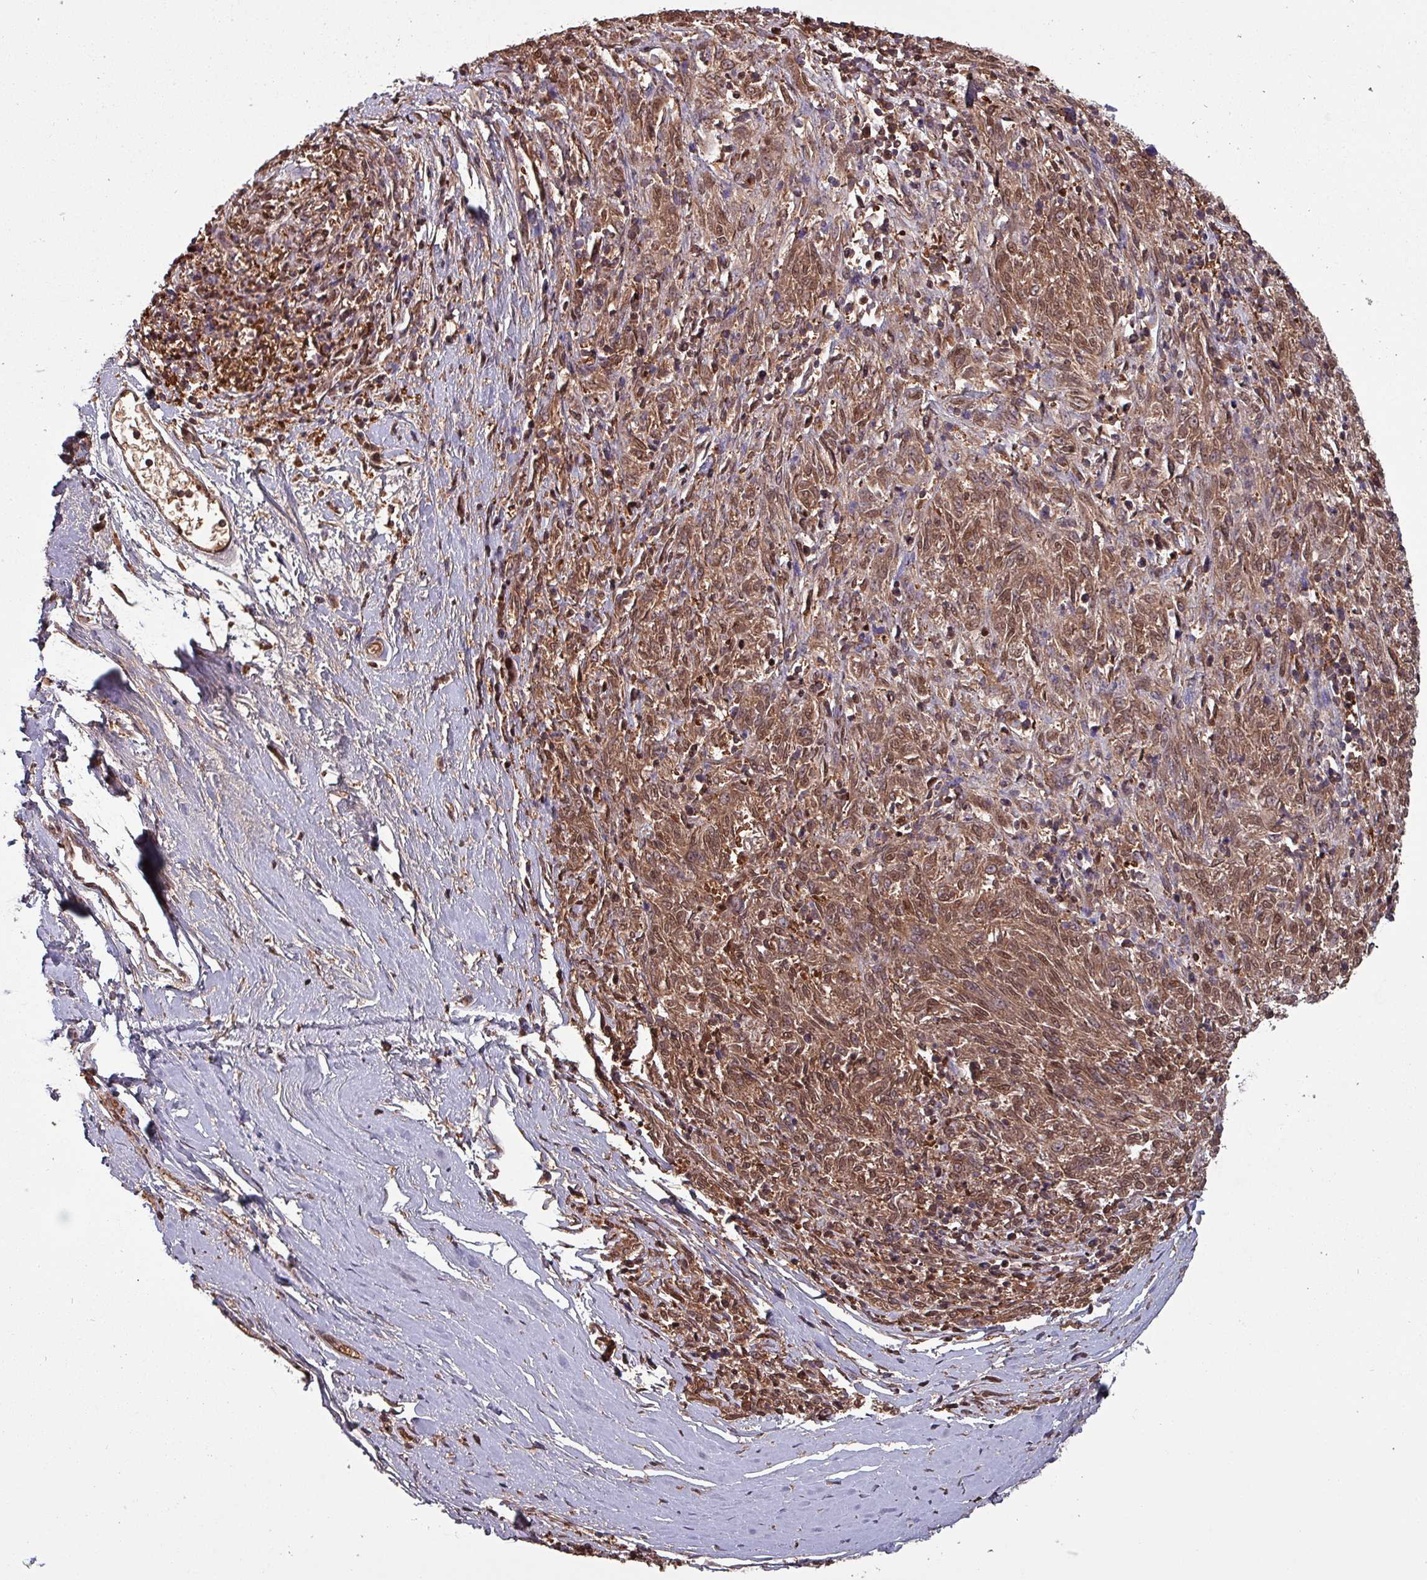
{"staining": {"intensity": "moderate", "quantity": ">75%", "location": "cytoplasmic/membranous,nuclear"}, "tissue": "melanoma", "cell_type": "Tumor cells", "image_type": "cancer", "snomed": [{"axis": "morphology", "description": "Malignant melanoma, NOS"}, {"axis": "topography", "description": "Skin"}], "caption": "The photomicrograph displays a brown stain indicating the presence of a protein in the cytoplasmic/membranous and nuclear of tumor cells in melanoma. The protein of interest is stained brown, and the nuclei are stained in blue (DAB (3,3'-diaminobenzidine) IHC with brightfield microscopy, high magnification).", "gene": "PSMB8", "patient": {"sex": "female", "age": 72}}